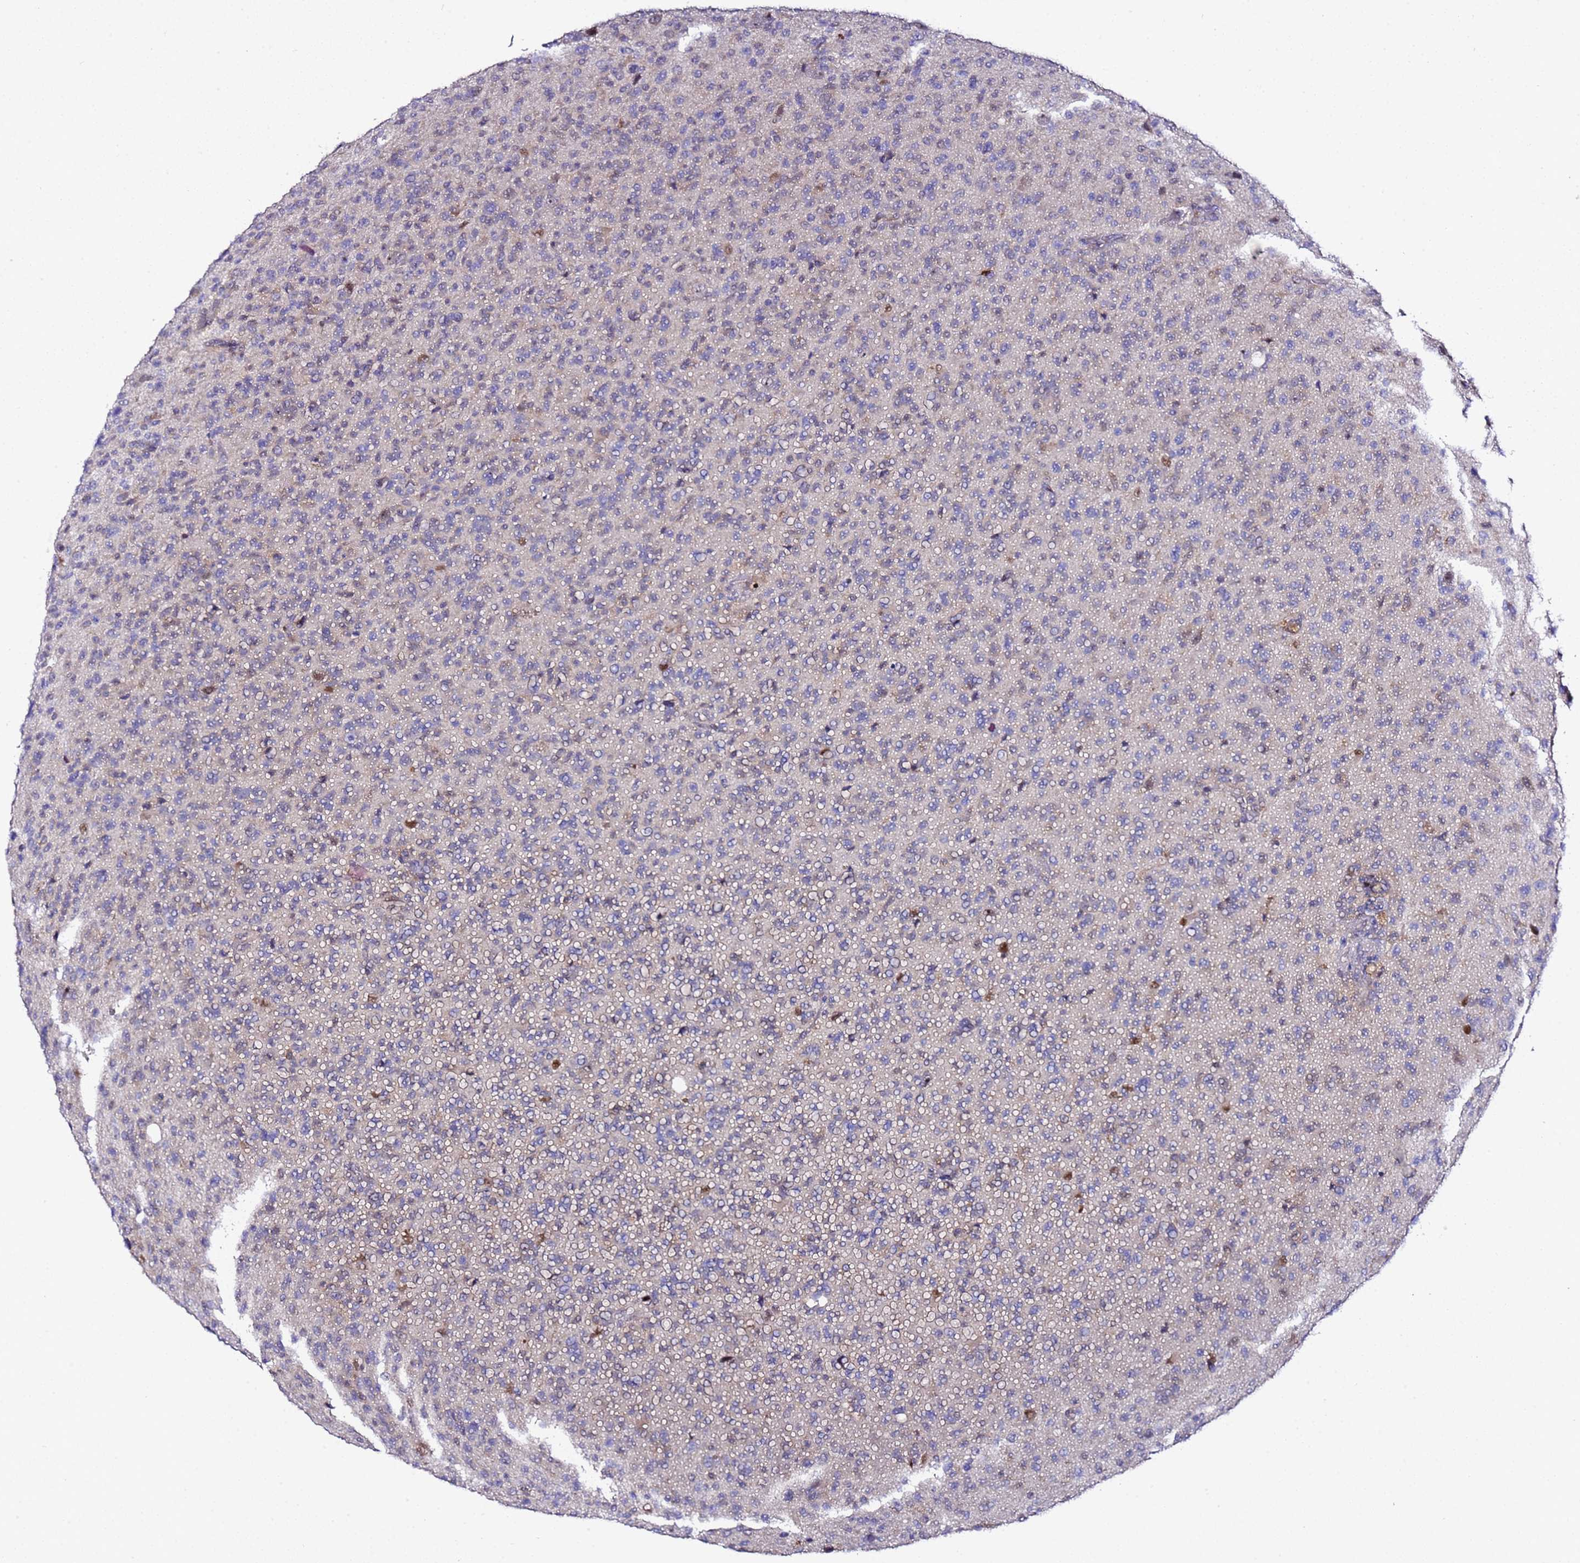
{"staining": {"intensity": "moderate", "quantity": "<25%", "location": "nuclear"}, "tissue": "glioma", "cell_type": "Tumor cells", "image_type": "cancer", "snomed": [{"axis": "morphology", "description": "Glioma, malignant, High grade"}, {"axis": "topography", "description": "Brain"}], "caption": "Approximately <25% of tumor cells in human malignant glioma (high-grade) display moderate nuclear protein positivity as visualized by brown immunohistochemical staining.", "gene": "ALG3", "patient": {"sex": "female", "age": 57}}